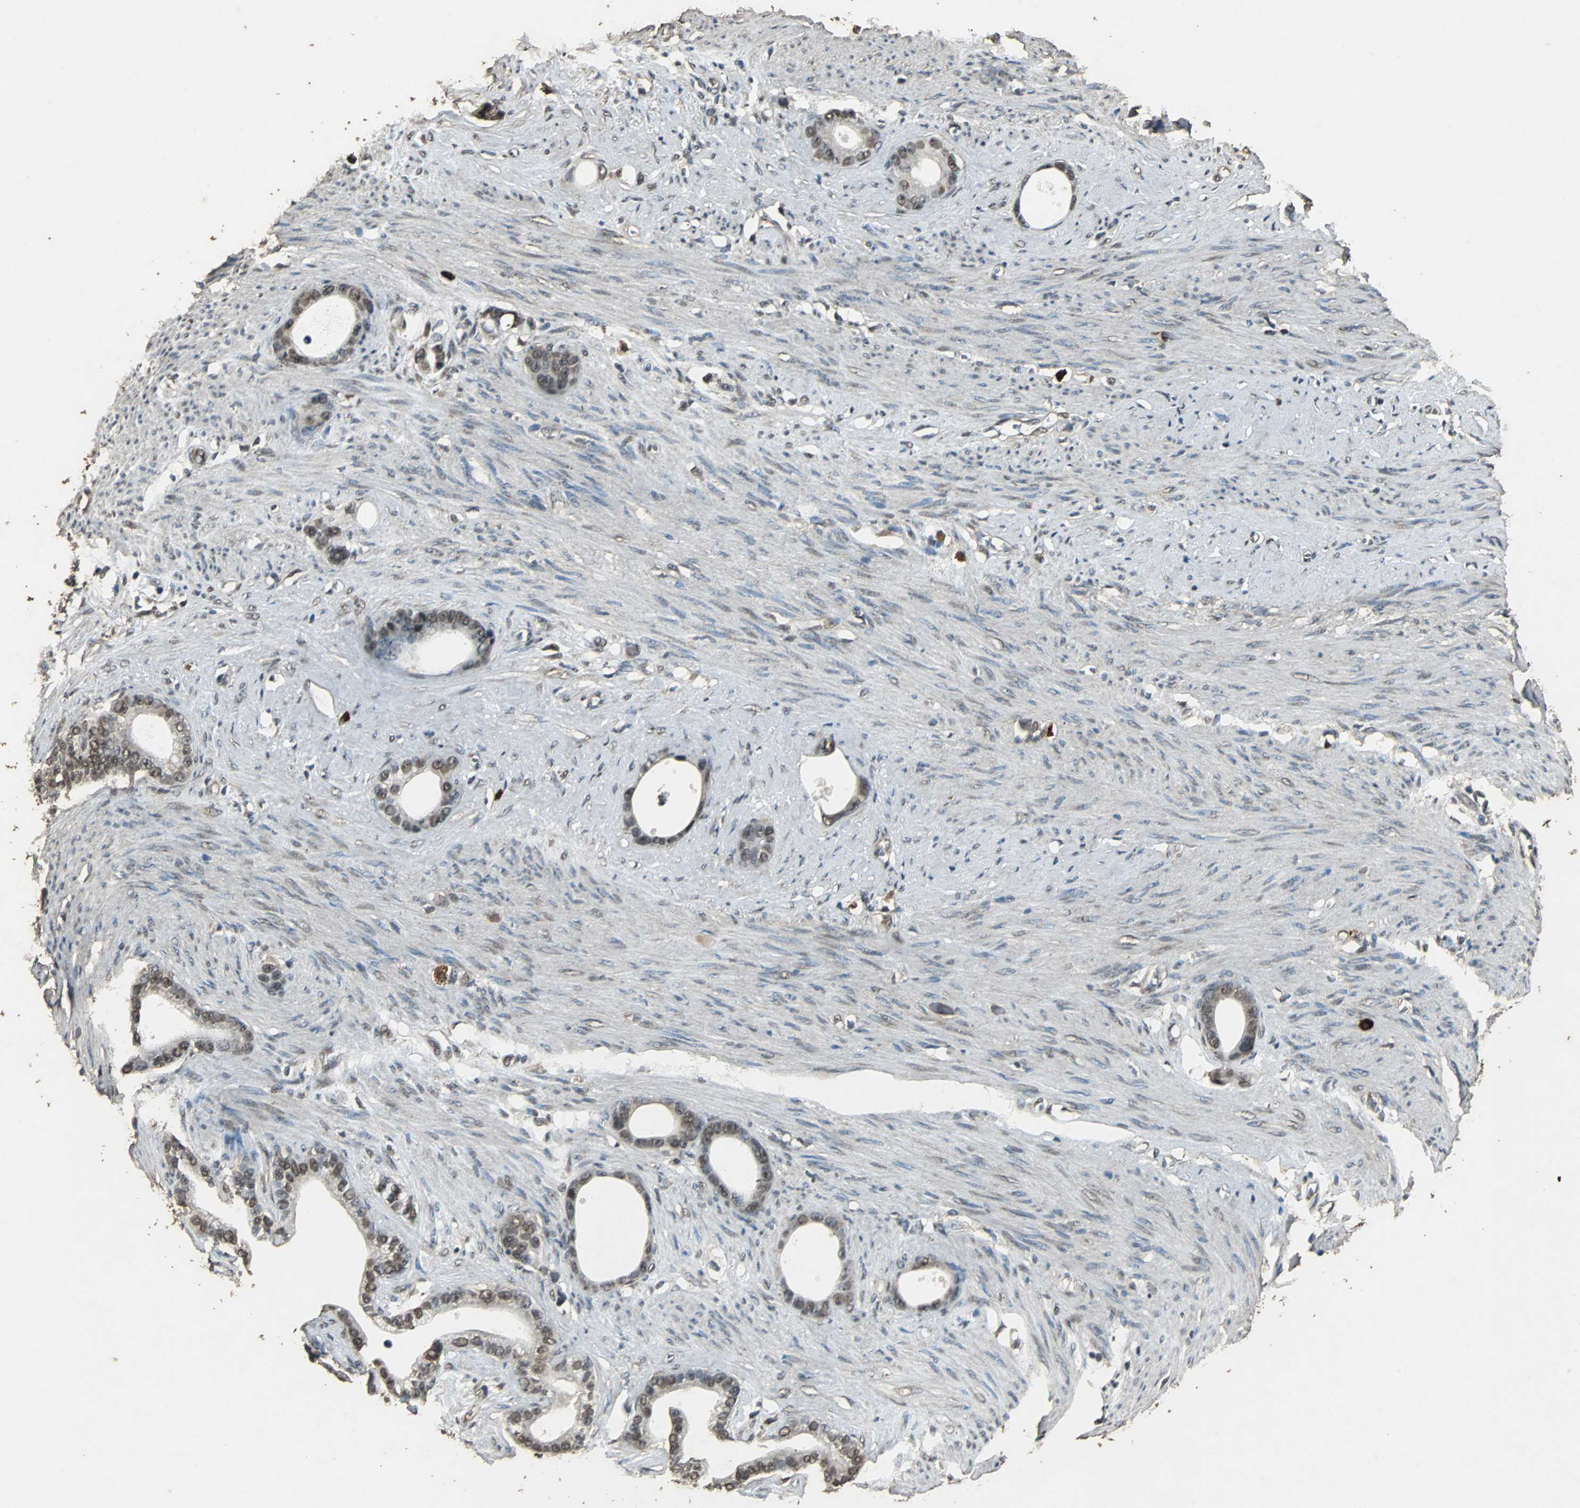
{"staining": {"intensity": "moderate", "quantity": ">75%", "location": "cytoplasmic/membranous,nuclear"}, "tissue": "stomach cancer", "cell_type": "Tumor cells", "image_type": "cancer", "snomed": [{"axis": "morphology", "description": "Adenocarcinoma, NOS"}, {"axis": "topography", "description": "Stomach"}], "caption": "There is medium levels of moderate cytoplasmic/membranous and nuclear staining in tumor cells of adenocarcinoma (stomach), as demonstrated by immunohistochemical staining (brown color).", "gene": "PPP1R13B", "patient": {"sex": "female", "age": 75}}